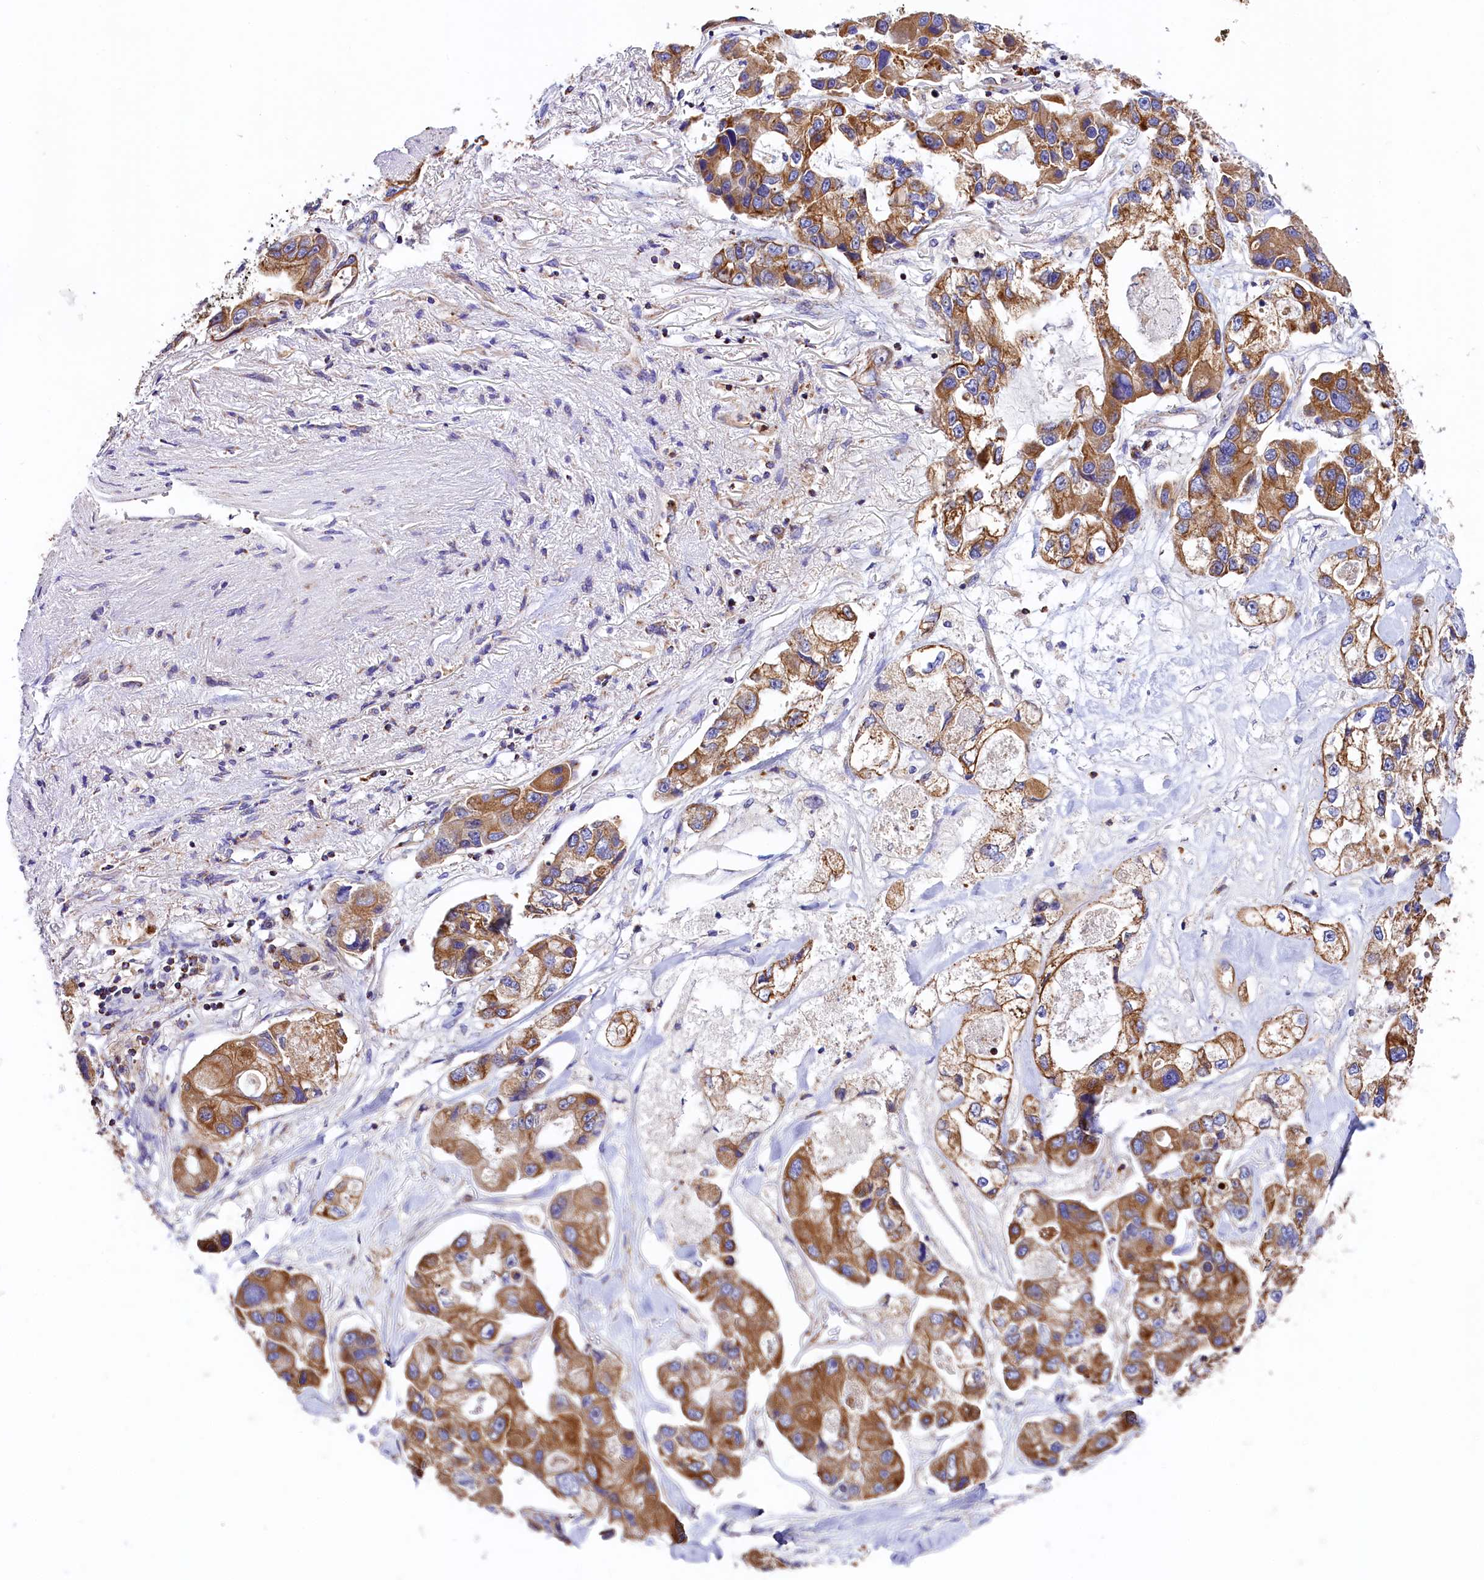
{"staining": {"intensity": "moderate", "quantity": ">75%", "location": "cytoplasmic/membranous"}, "tissue": "lung cancer", "cell_type": "Tumor cells", "image_type": "cancer", "snomed": [{"axis": "morphology", "description": "Adenocarcinoma, NOS"}, {"axis": "topography", "description": "Lung"}], "caption": "An IHC photomicrograph of neoplastic tissue is shown. Protein staining in brown highlights moderate cytoplasmic/membranous positivity in adenocarcinoma (lung) within tumor cells. (DAB = brown stain, brightfield microscopy at high magnification).", "gene": "CLYBL", "patient": {"sex": "female", "age": 54}}